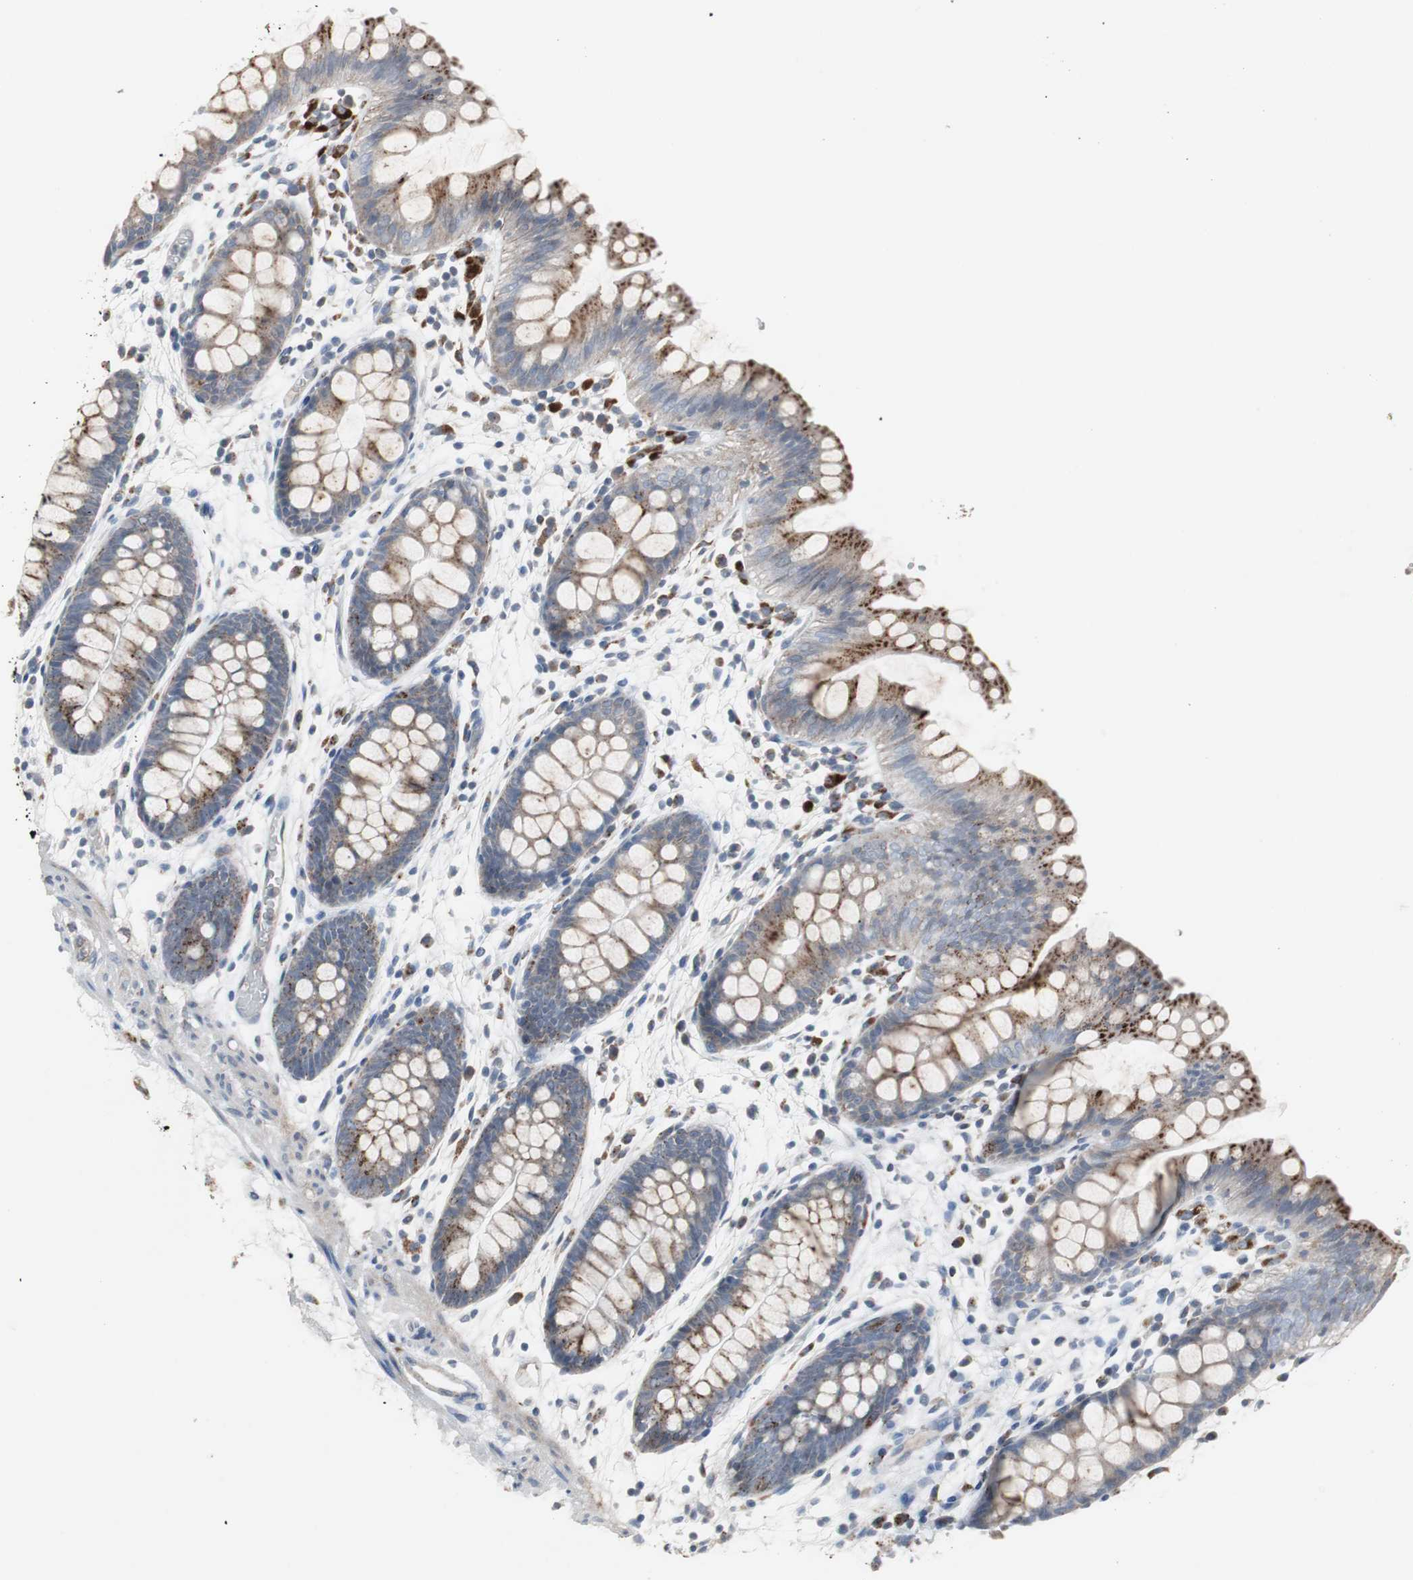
{"staining": {"intensity": "negative", "quantity": "none", "location": "none"}, "tissue": "colon", "cell_type": "Endothelial cells", "image_type": "normal", "snomed": [{"axis": "morphology", "description": "Normal tissue, NOS"}, {"axis": "topography", "description": "Smooth muscle"}, {"axis": "topography", "description": "Colon"}], "caption": "Endothelial cells show no significant protein expression in normal colon. (DAB (3,3'-diaminobenzidine) immunohistochemistry (IHC) visualized using brightfield microscopy, high magnification).", "gene": "GBA1", "patient": {"sex": "male", "age": 67}}